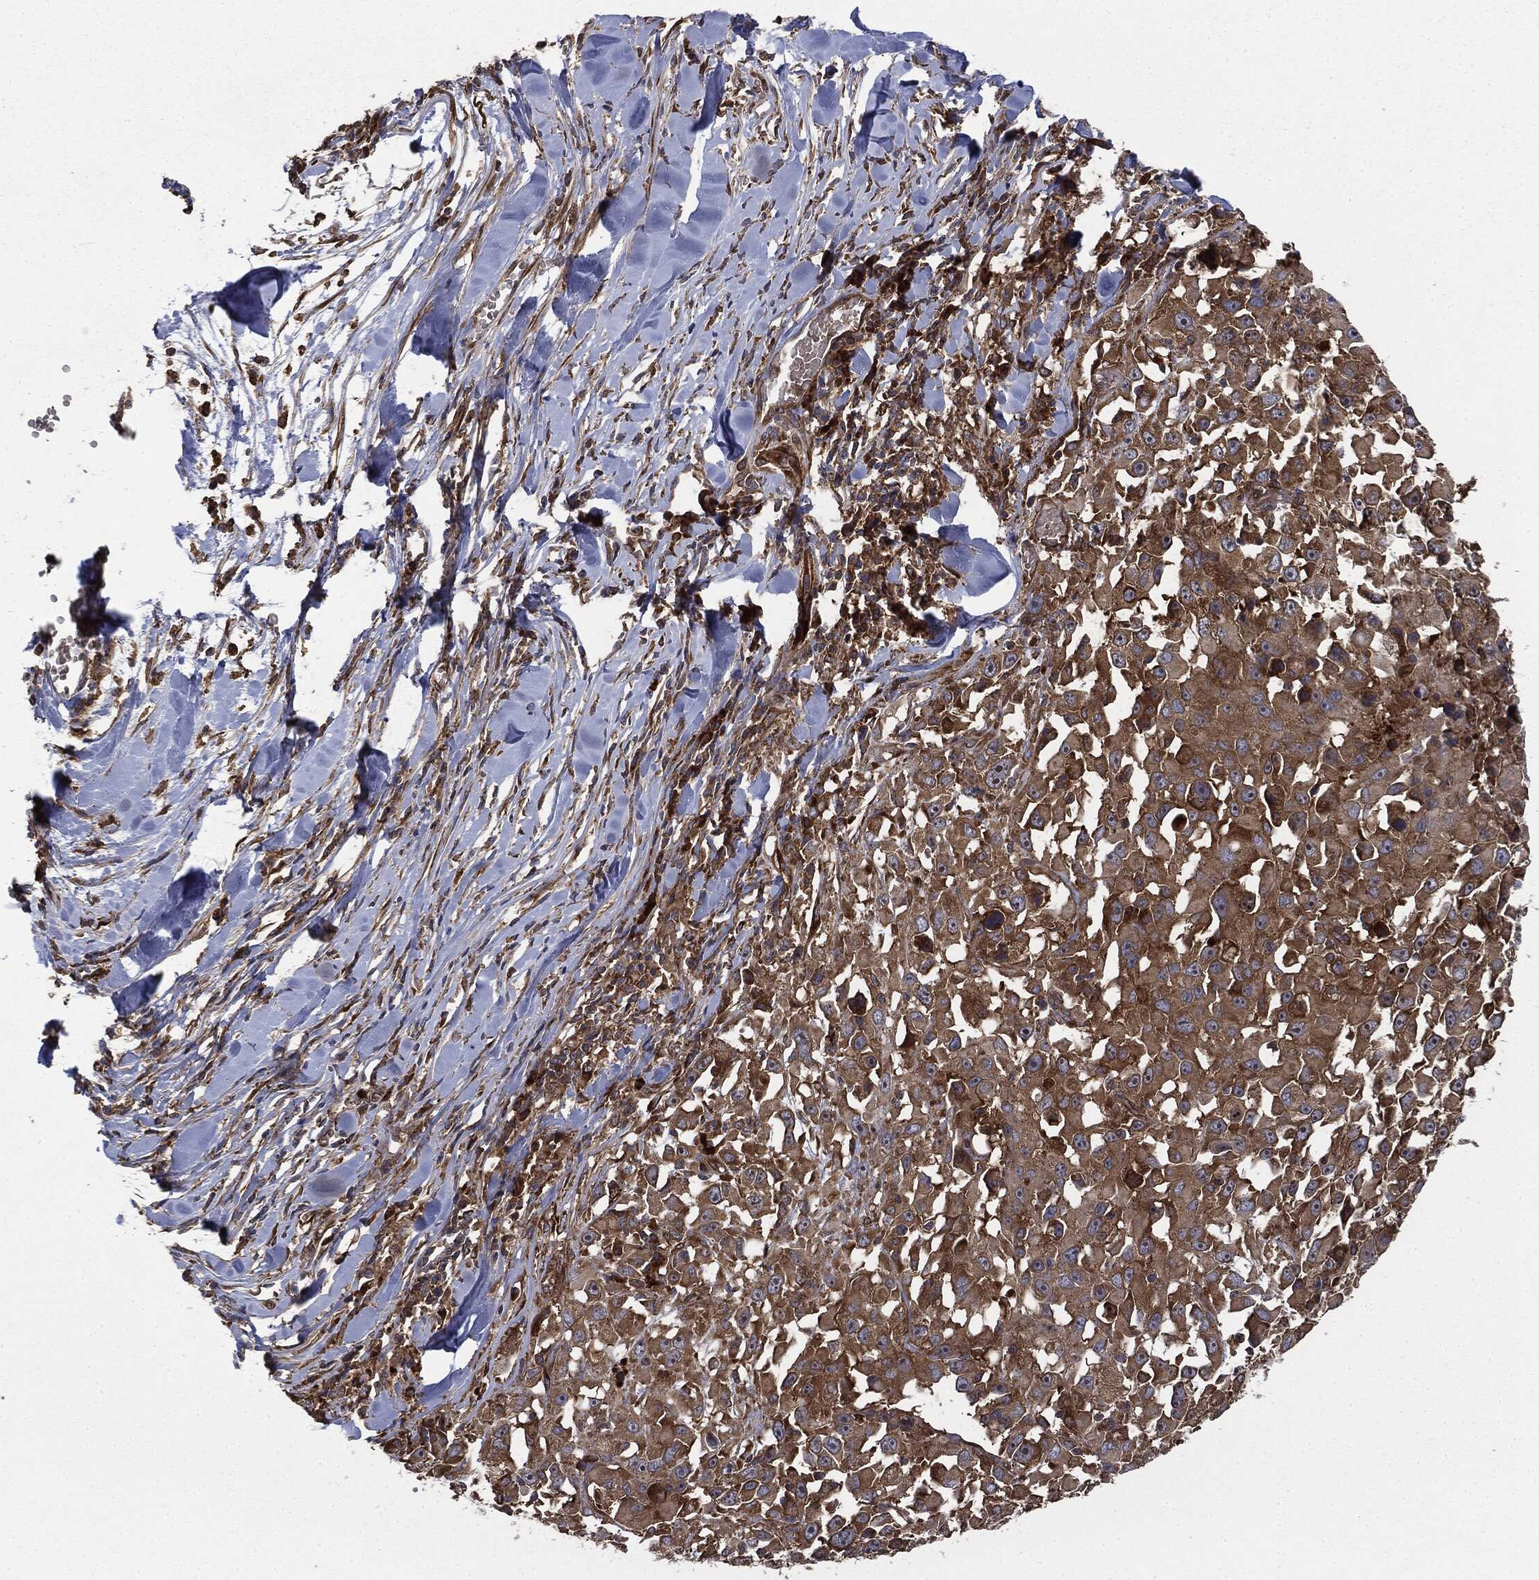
{"staining": {"intensity": "moderate", "quantity": ">75%", "location": "cytoplasmic/membranous"}, "tissue": "melanoma", "cell_type": "Tumor cells", "image_type": "cancer", "snomed": [{"axis": "morphology", "description": "Malignant melanoma, Metastatic site"}, {"axis": "topography", "description": "Lymph node"}], "caption": "Melanoma tissue reveals moderate cytoplasmic/membranous positivity in about >75% of tumor cells", "gene": "EIF2AK2", "patient": {"sex": "male", "age": 50}}